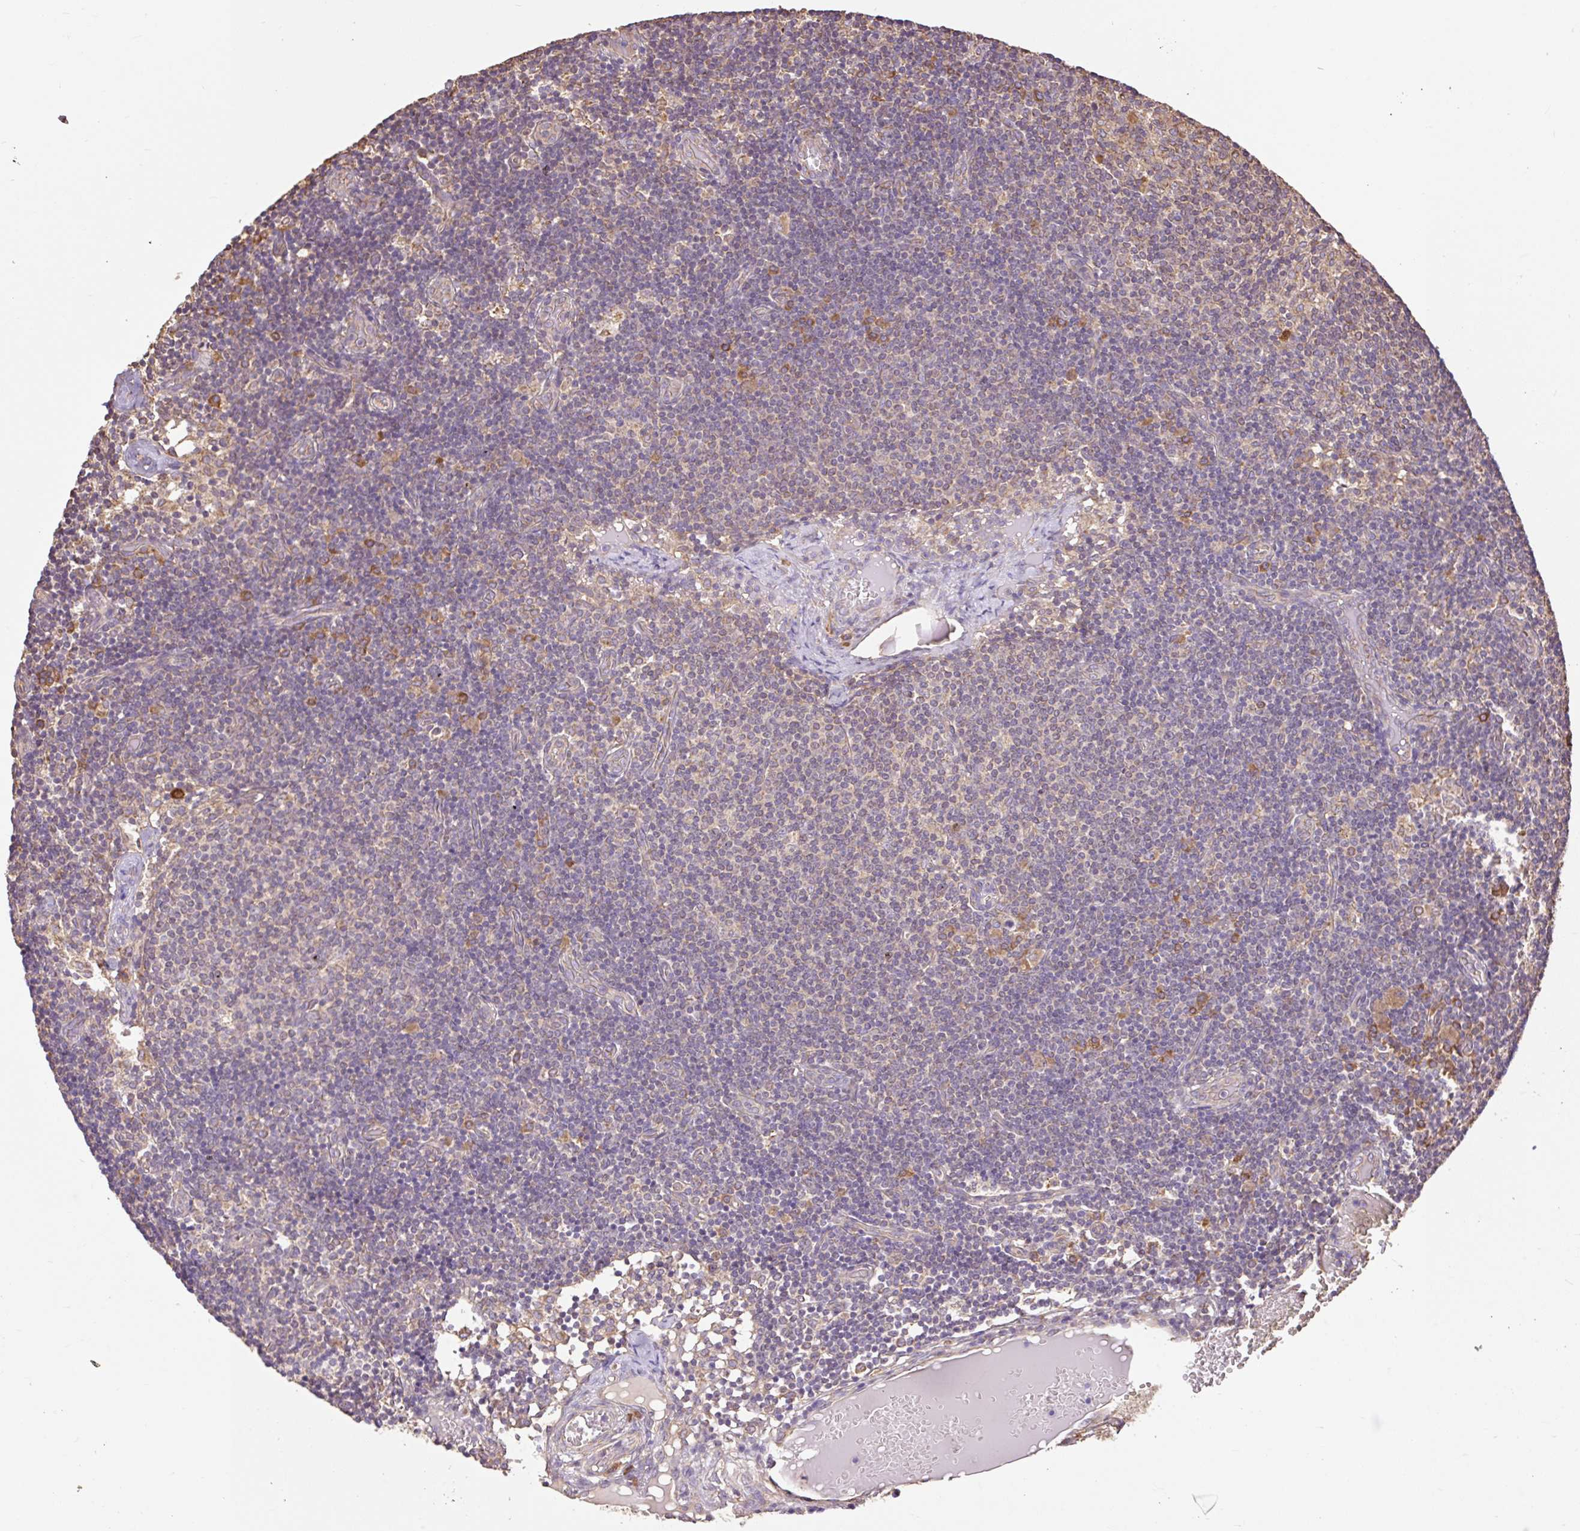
{"staining": {"intensity": "moderate", "quantity": "<25%", "location": "cytoplasmic/membranous"}, "tissue": "lymph node", "cell_type": "Germinal center cells", "image_type": "normal", "snomed": [{"axis": "morphology", "description": "Normal tissue, NOS"}, {"axis": "topography", "description": "Lymph node"}], "caption": "Human lymph node stained with a protein marker exhibits moderate staining in germinal center cells.", "gene": "DESI1", "patient": {"sex": "female", "age": 31}}